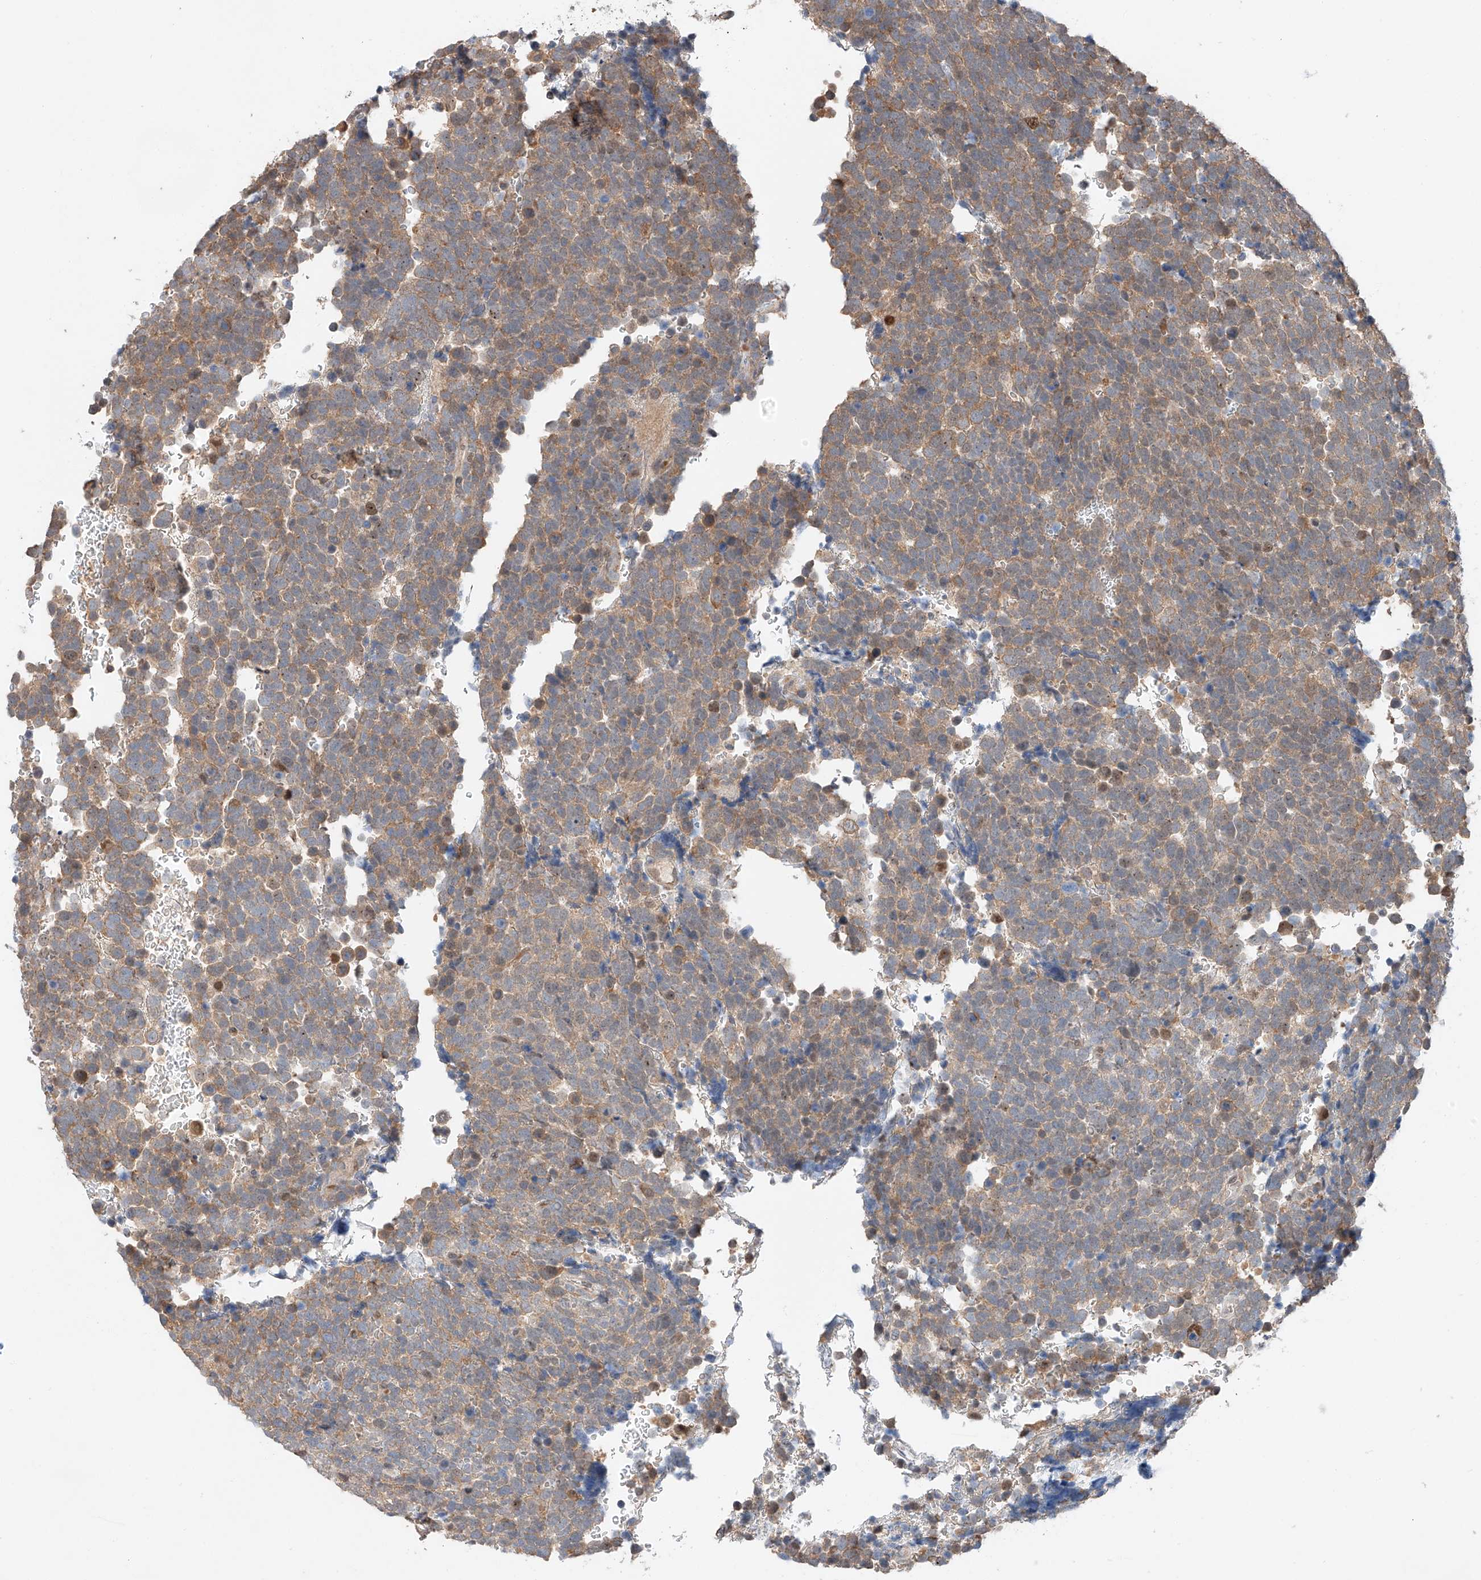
{"staining": {"intensity": "moderate", "quantity": ">75%", "location": "cytoplasmic/membranous"}, "tissue": "urothelial cancer", "cell_type": "Tumor cells", "image_type": "cancer", "snomed": [{"axis": "morphology", "description": "Urothelial carcinoma, High grade"}, {"axis": "topography", "description": "Urinary bladder"}], "caption": "Protein analysis of high-grade urothelial carcinoma tissue demonstrates moderate cytoplasmic/membranous staining in about >75% of tumor cells. (Brightfield microscopy of DAB IHC at high magnification).", "gene": "RUSC1", "patient": {"sex": "female", "age": 82}}